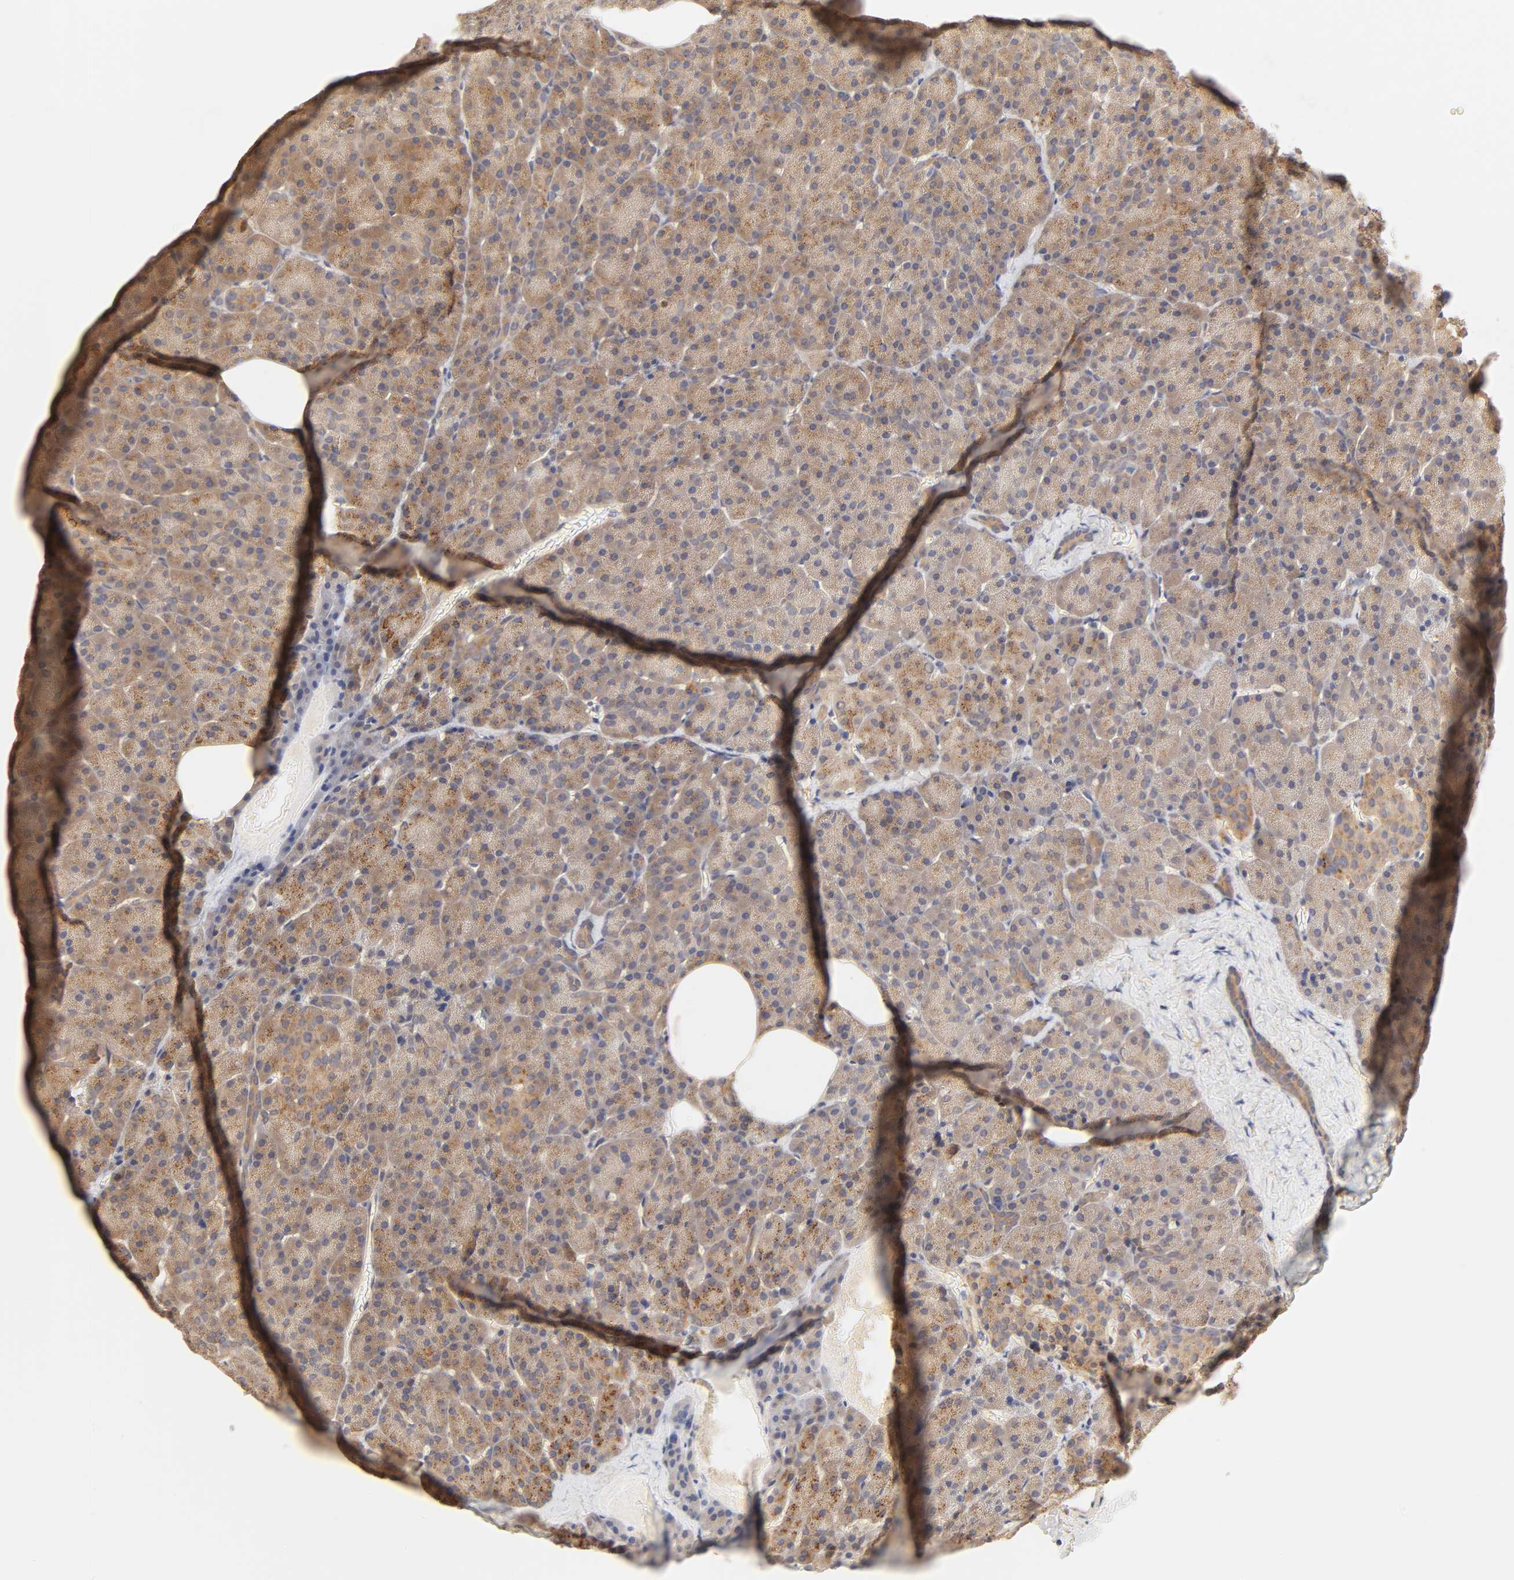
{"staining": {"intensity": "moderate", "quantity": ">75%", "location": "cytoplasmic/membranous"}, "tissue": "carcinoid", "cell_type": "Tumor cells", "image_type": "cancer", "snomed": [{"axis": "morphology", "description": "Normal tissue, NOS"}, {"axis": "morphology", "description": "Carcinoid, malignant, NOS"}, {"axis": "topography", "description": "Pancreas"}], "caption": "Immunohistochemical staining of human carcinoid shows medium levels of moderate cytoplasmic/membranous protein staining in approximately >75% of tumor cells. Immunohistochemistry (ihc) stains the protein of interest in brown and the nuclei are stained blue.", "gene": "EPS8", "patient": {"sex": "female", "age": 35}}